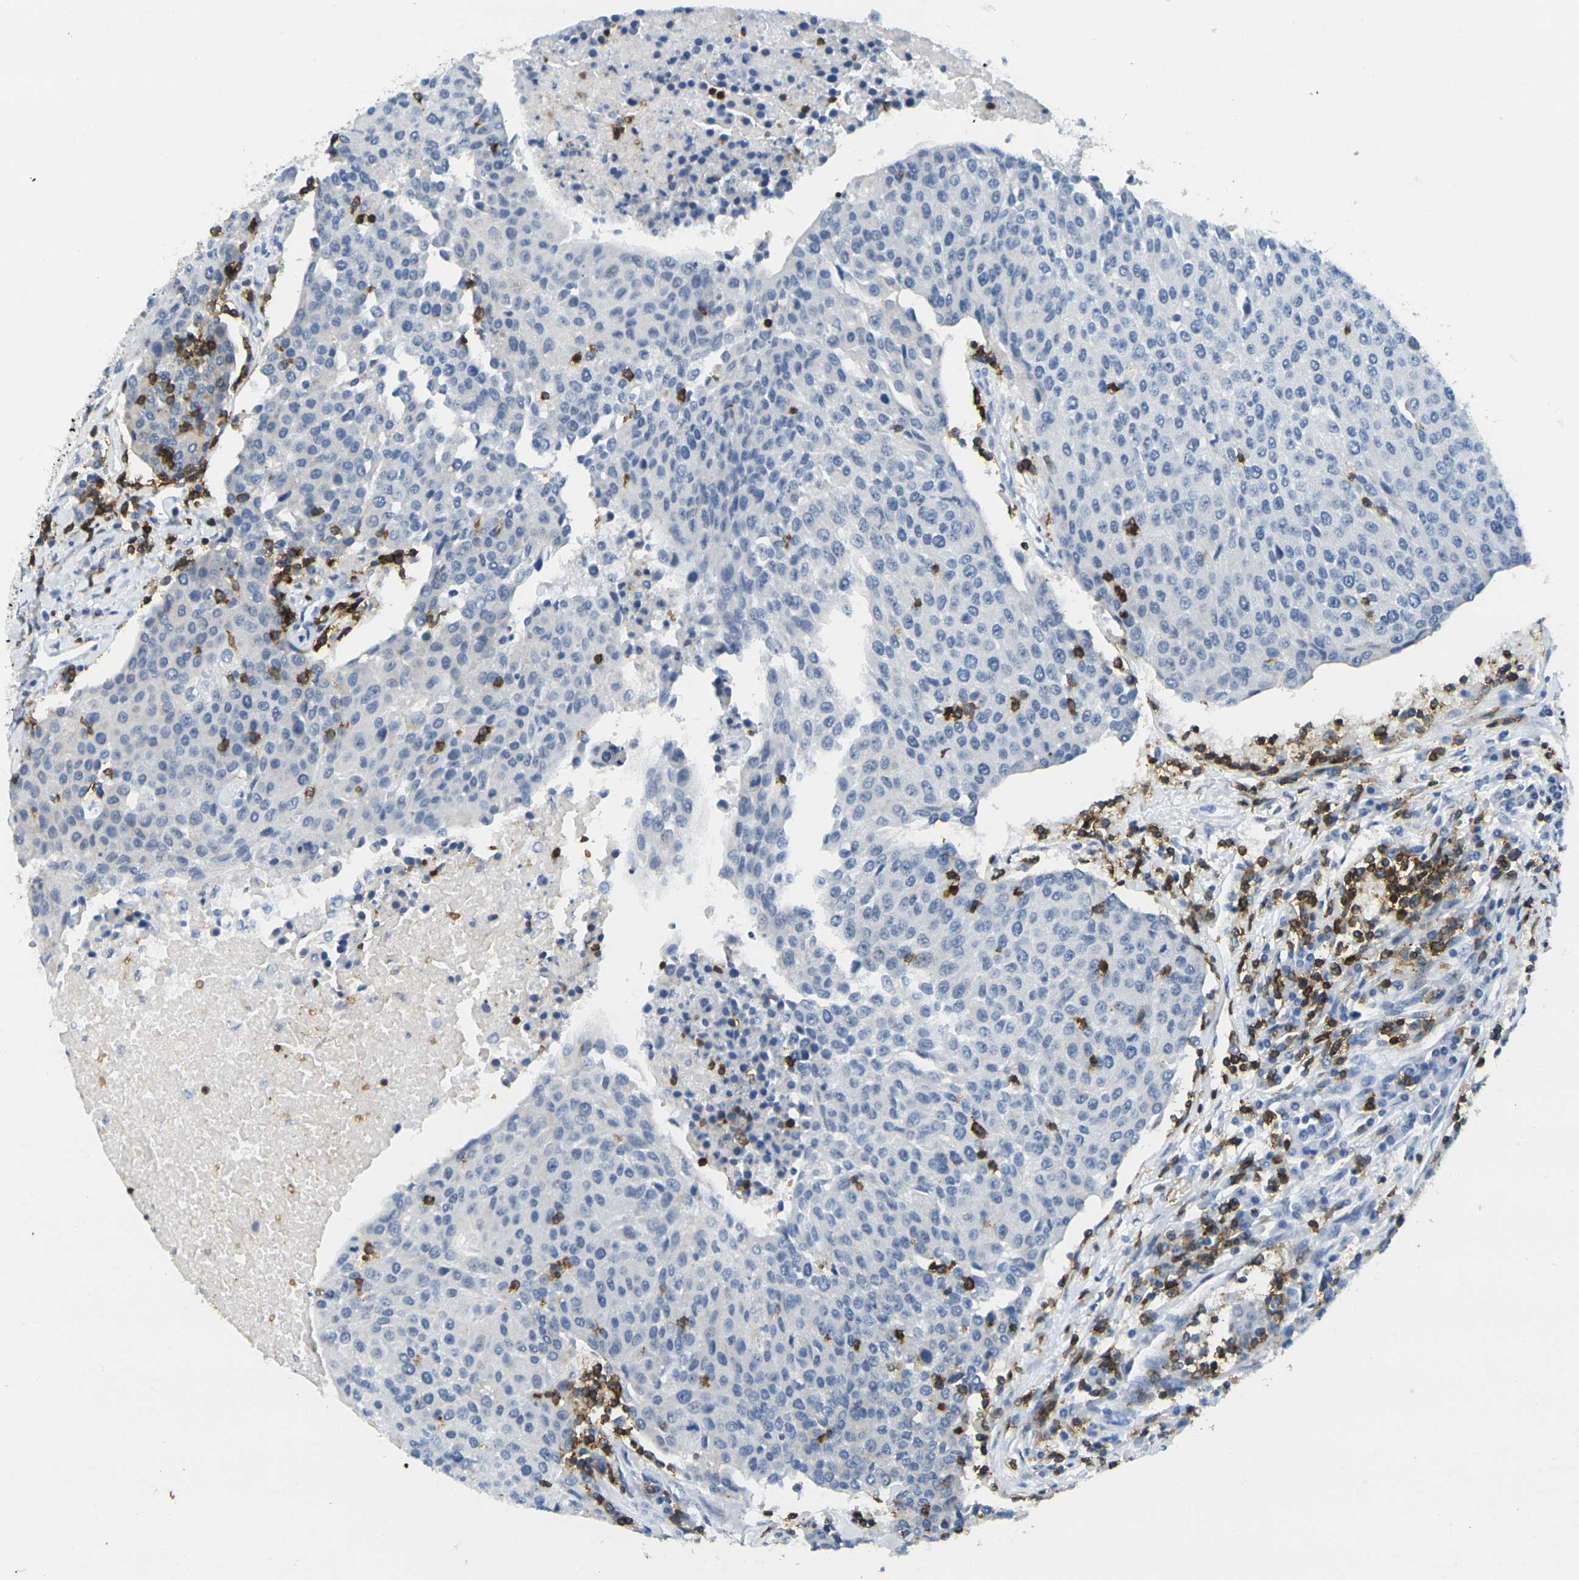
{"staining": {"intensity": "negative", "quantity": "none", "location": "none"}, "tissue": "urothelial cancer", "cell_type": "Tumor cells", "image_type": "cancer", "snomed": [{"axis": "morphology", "description": "Urothelial carcinoma, High grade"}, {"axis": "topography", "description": "Urinary bladder"}], "caption": "Immunohistochemistry of high-grade urothelial carcinoma displays no expression in tumor cells.", "gene": "CD3D", "patient": {"sex": "female", "age": 85}}